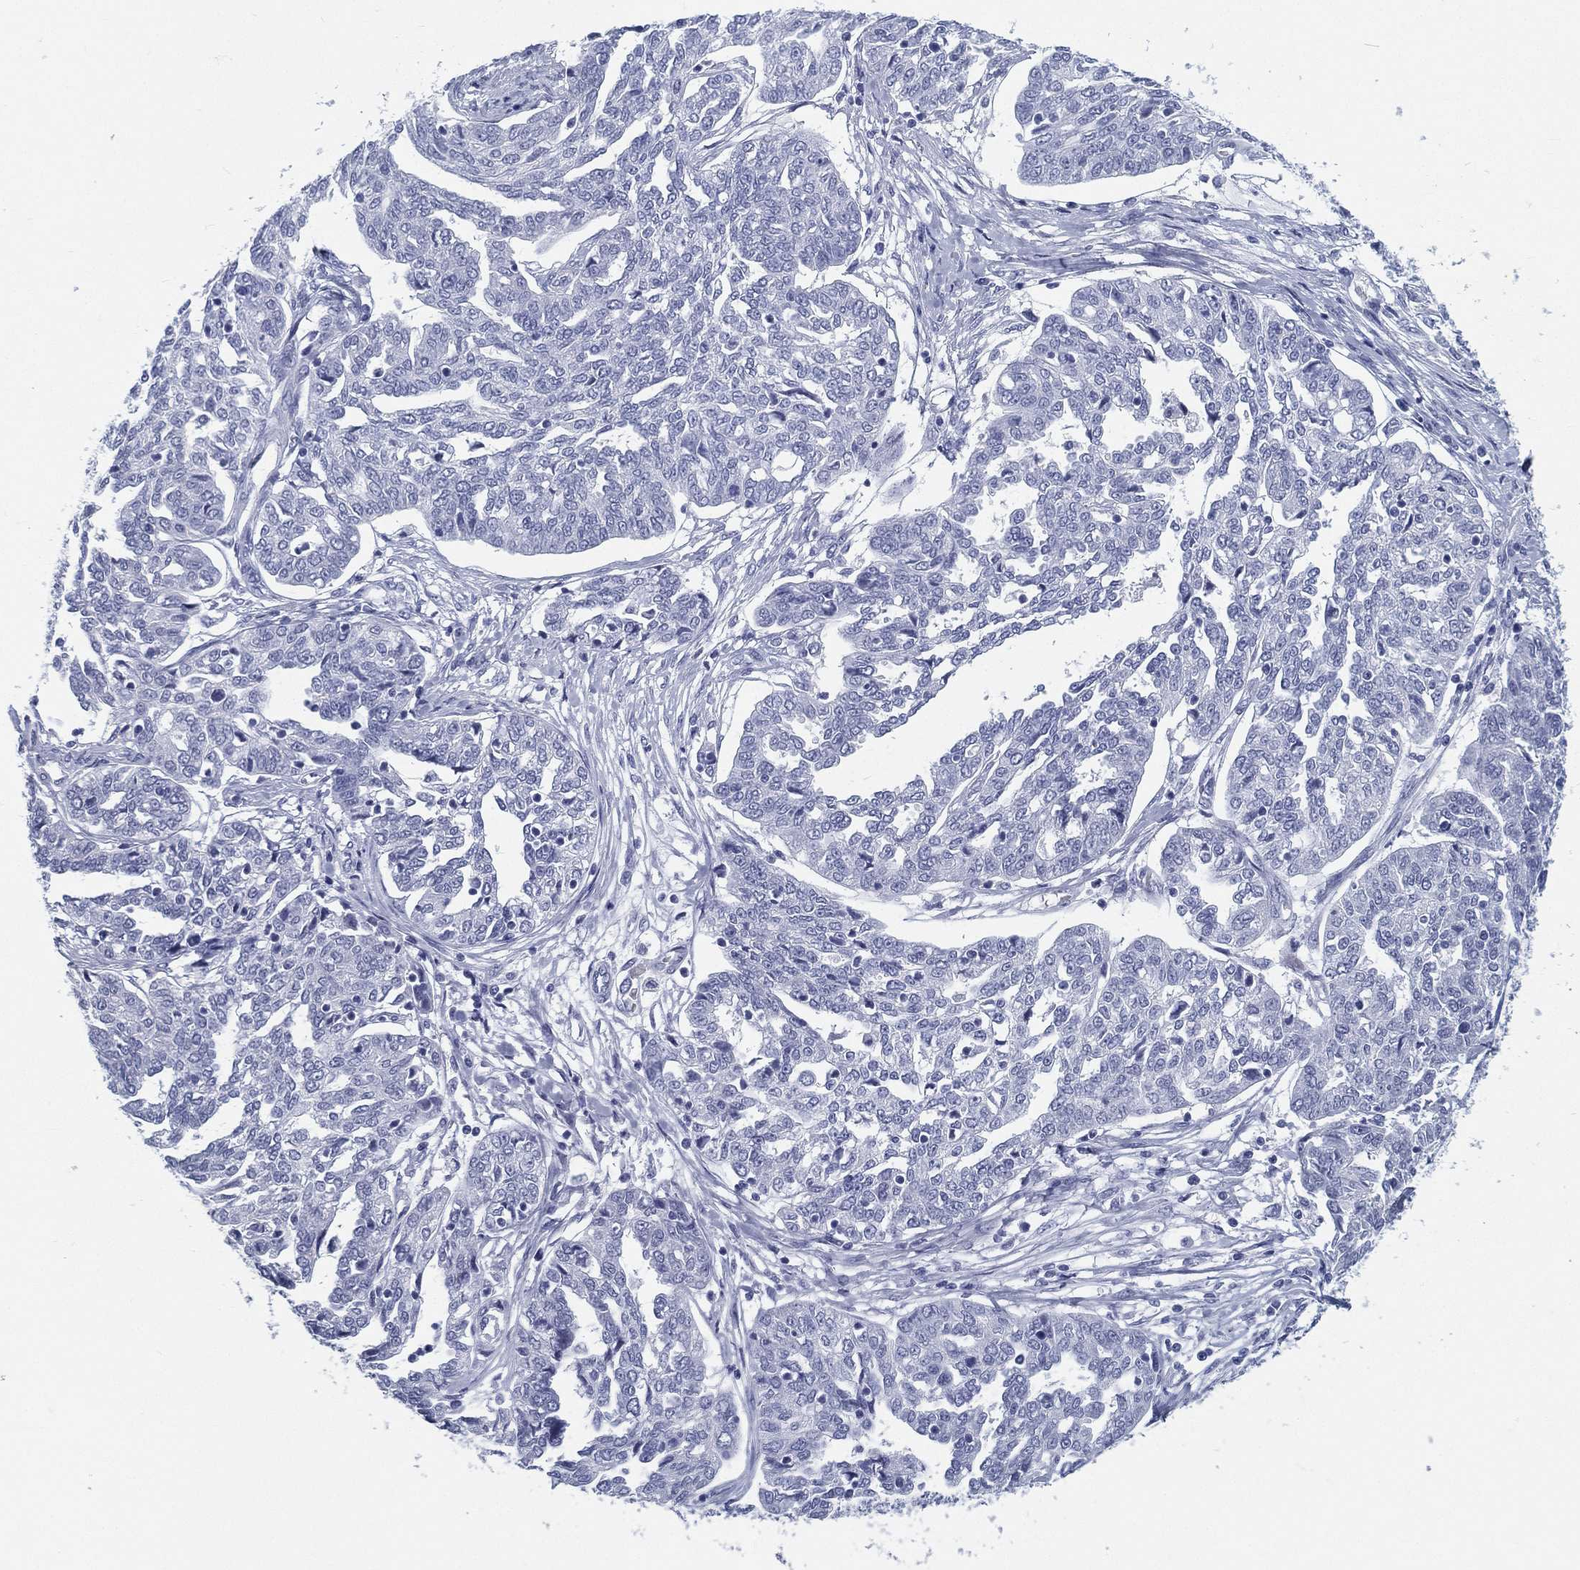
{"staining": {"intensity": "negative", "quantity": "none", "location": "none"}, "tissue": "ovarian cancer", "cell_type": "Tumor cells", "image_type": "cancer", "snomed": [{"axis": "morphology", "description": "Cystadenocarcinoma, serous, NOS"}, {"axis": "topography", "description": "Ovary"}], "caption": "IHC histopathology image of neoplastic tissue: human ovarian cancer (serous cystadenocarcinoma) stained with DAB exhibits no significant protein staining in tumor cells.", "gene": "ATP1B2", "patient": {"sex": "female", "age": 67}}